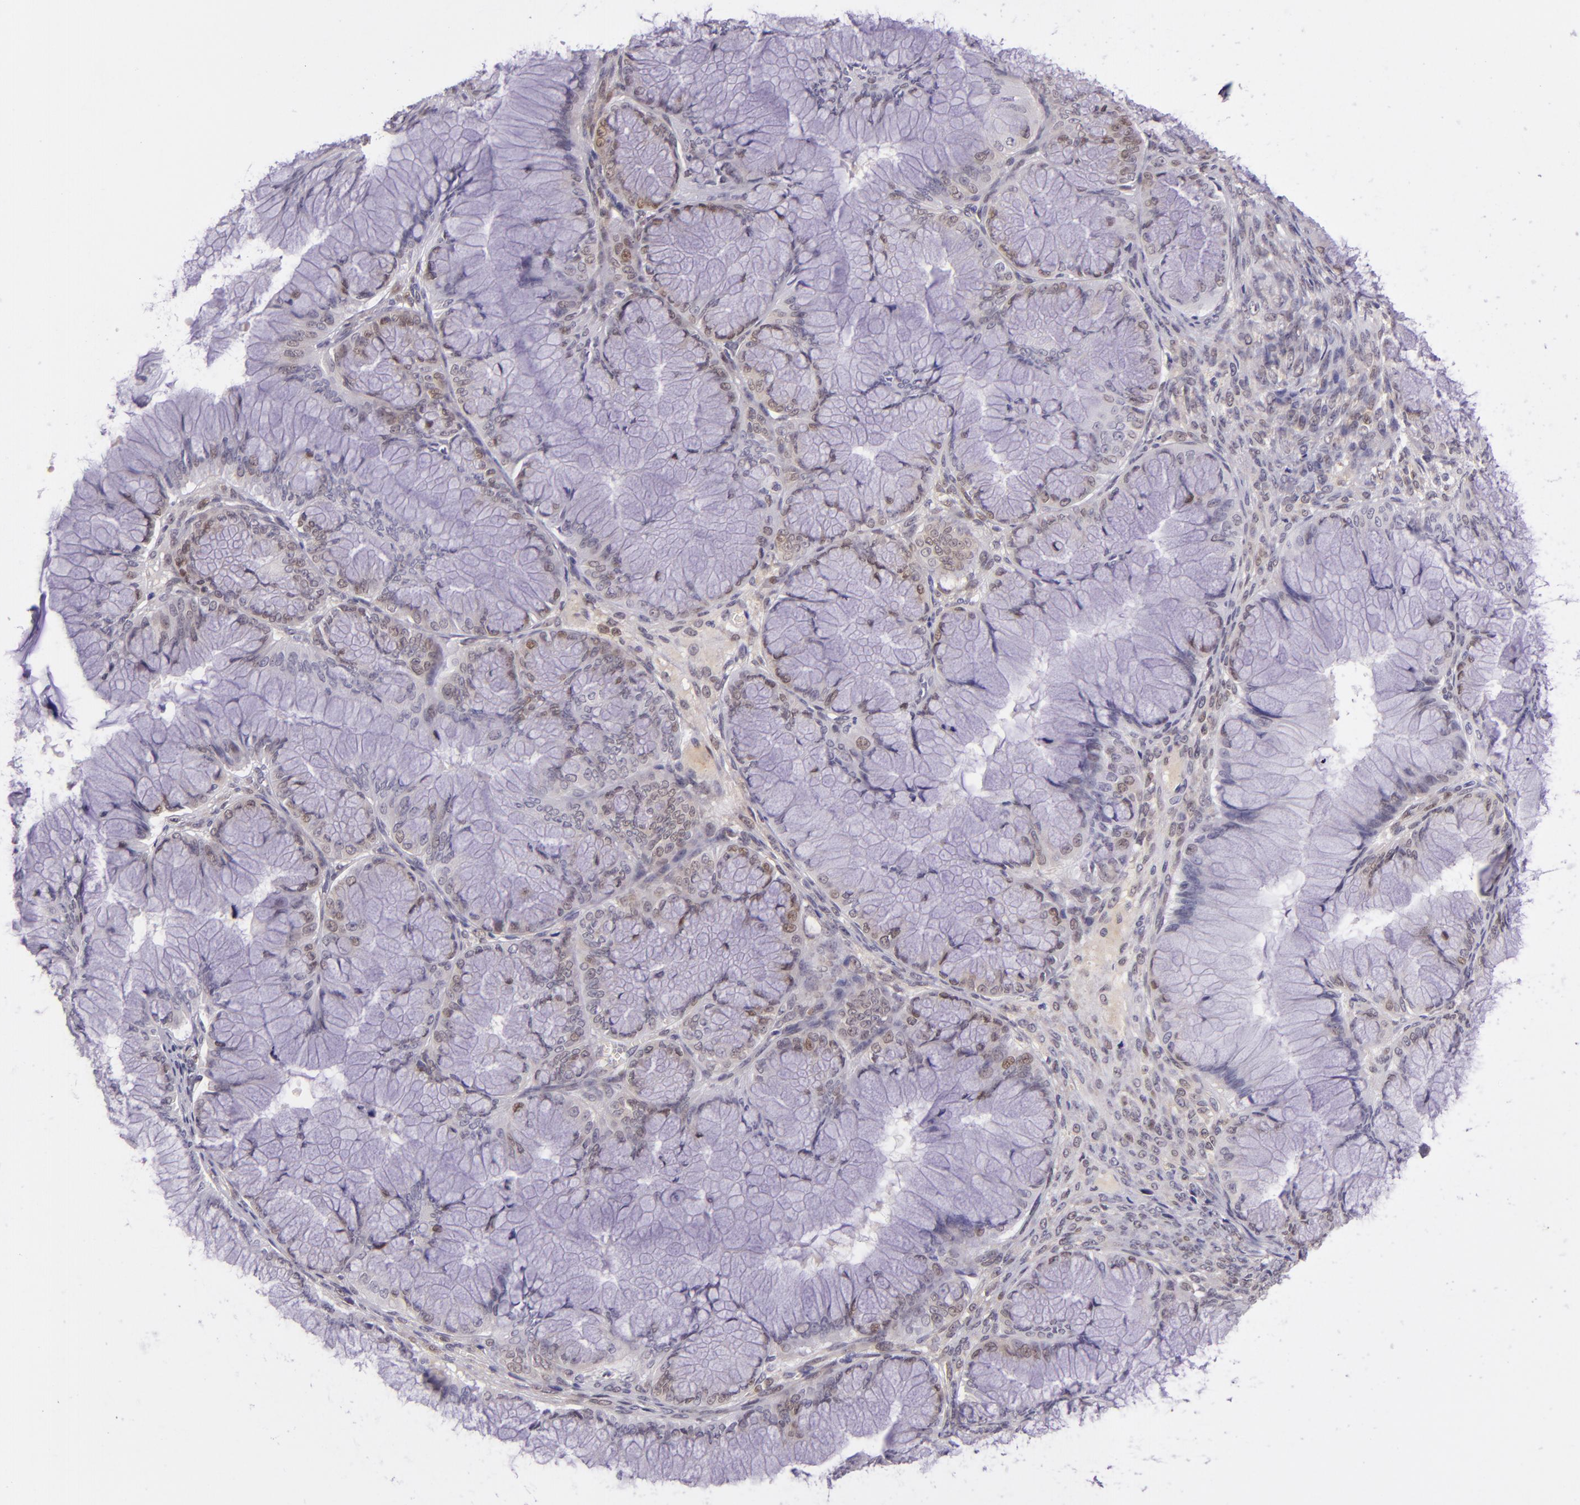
{"staining": {"intensity": "weak", "quantity": "<25%", "location": "cytoplasmic/membranous,nuclear"}, "tissue": "ovarian cancer", "cell_type": "Tumor cells", "image_type": "cancer", "snomed": [{"axis": "morphology", "description": "Cystadenocarcinoma, mucinous, NOS"}, {"axis": "topography", "description": "Ovary"}], "caption": "Immunohistochemical staining of ovarian cancer demonstrates no significant expression in tumor cells.", "gene": "CSE1L", "patient": {"sex": "female", "age": 63}}